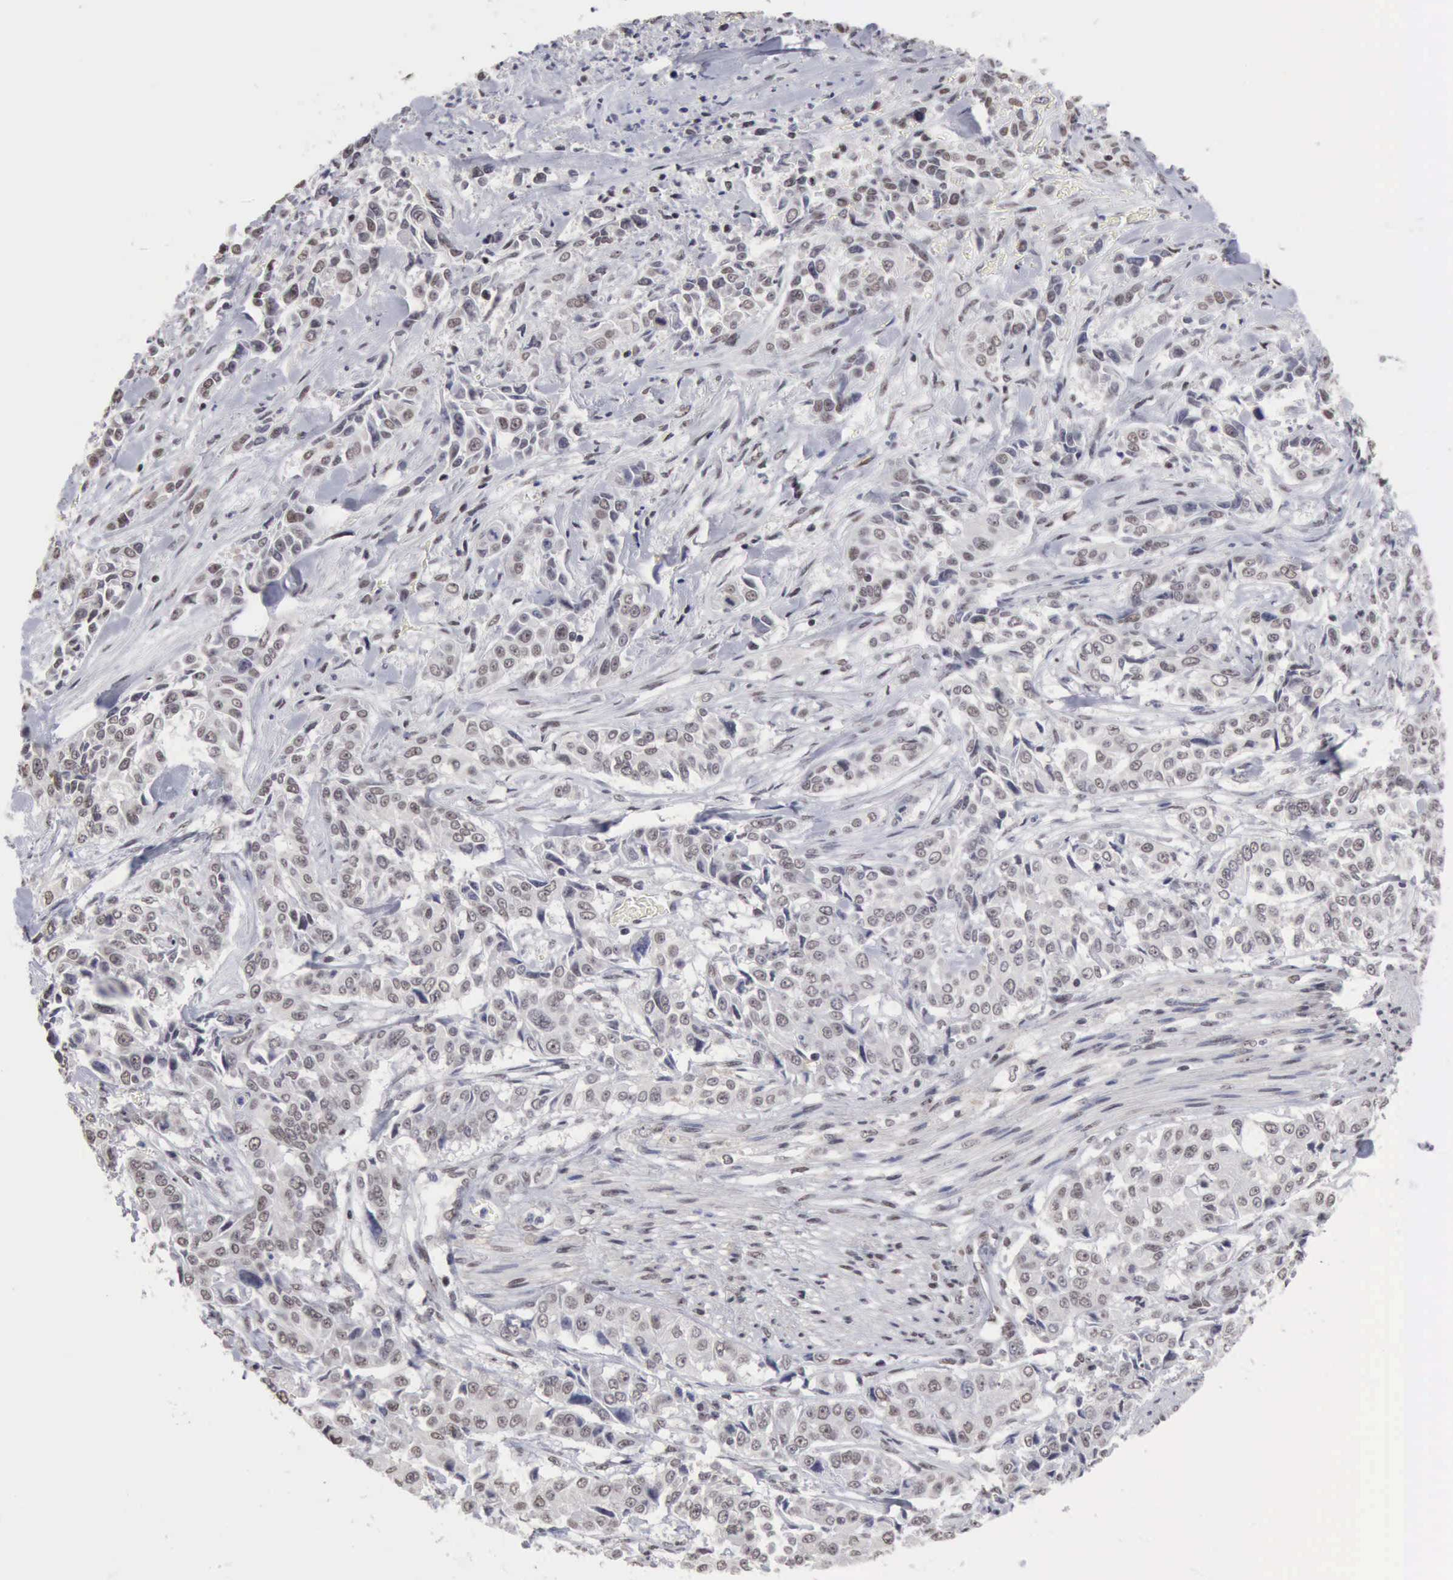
{"staining": {"intensity": "weak", "quantity": "25%-75%", "location": "nuclear"}, "tissue": "pancreatic cancer", "cell_type": "Tumor cells", "image_type": "cancer", "snomed": [{"axis": "morphology", "description": "Adenocarcinoma, NOS"}, {"axis": "topography", "description": "Pancreas"}], "caption": "Immunohistochemical staining of human pancreatic cancer displays low levels of weak nuclear protein positivity in about 25%-75% of tumor cells.", "gene": "TAF1", "patient": {"sex": "female", "age": 52}}